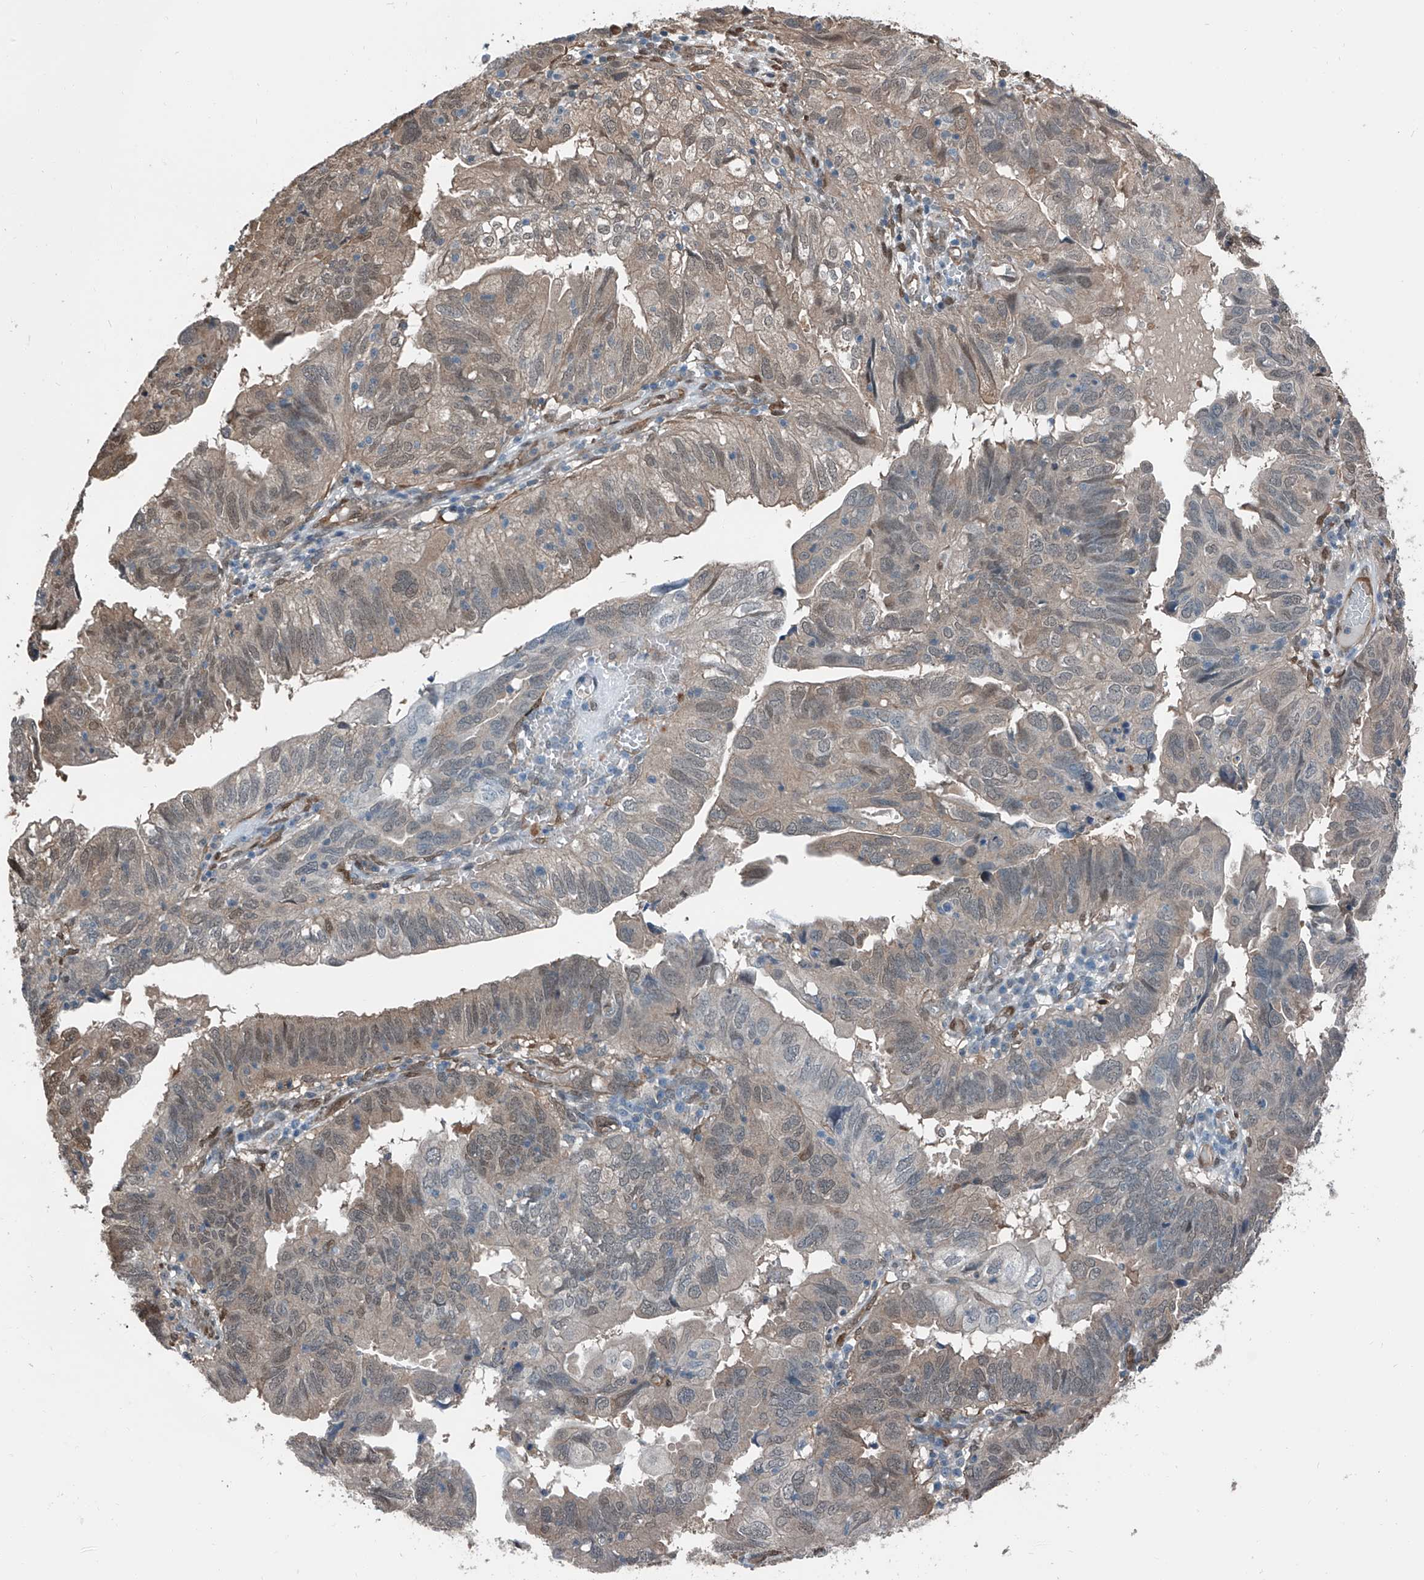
{"staining": {"intensity": "moderate", "quantity": "<25%", "location": "cytoplasmic/membranous,nuclear"}, "tissue": "endometrial cancer", "cell_type": "Tumor cells", "image_type": "cancer", "snomed": [{"axis": "morphology", "description": "Adenocarcinoma, NOS"}, {"axis": "topography", "description": "Uterus"}], "caption": "Moderate cytoplasmic/membranous and nuclear staining for a protein is identified in approximately <25% of tumor cells of endometrial adenocarcinoma using immunohistochemistry.", "gene": "HSPA6", "patient": {"sex": "female", "age": 77}}